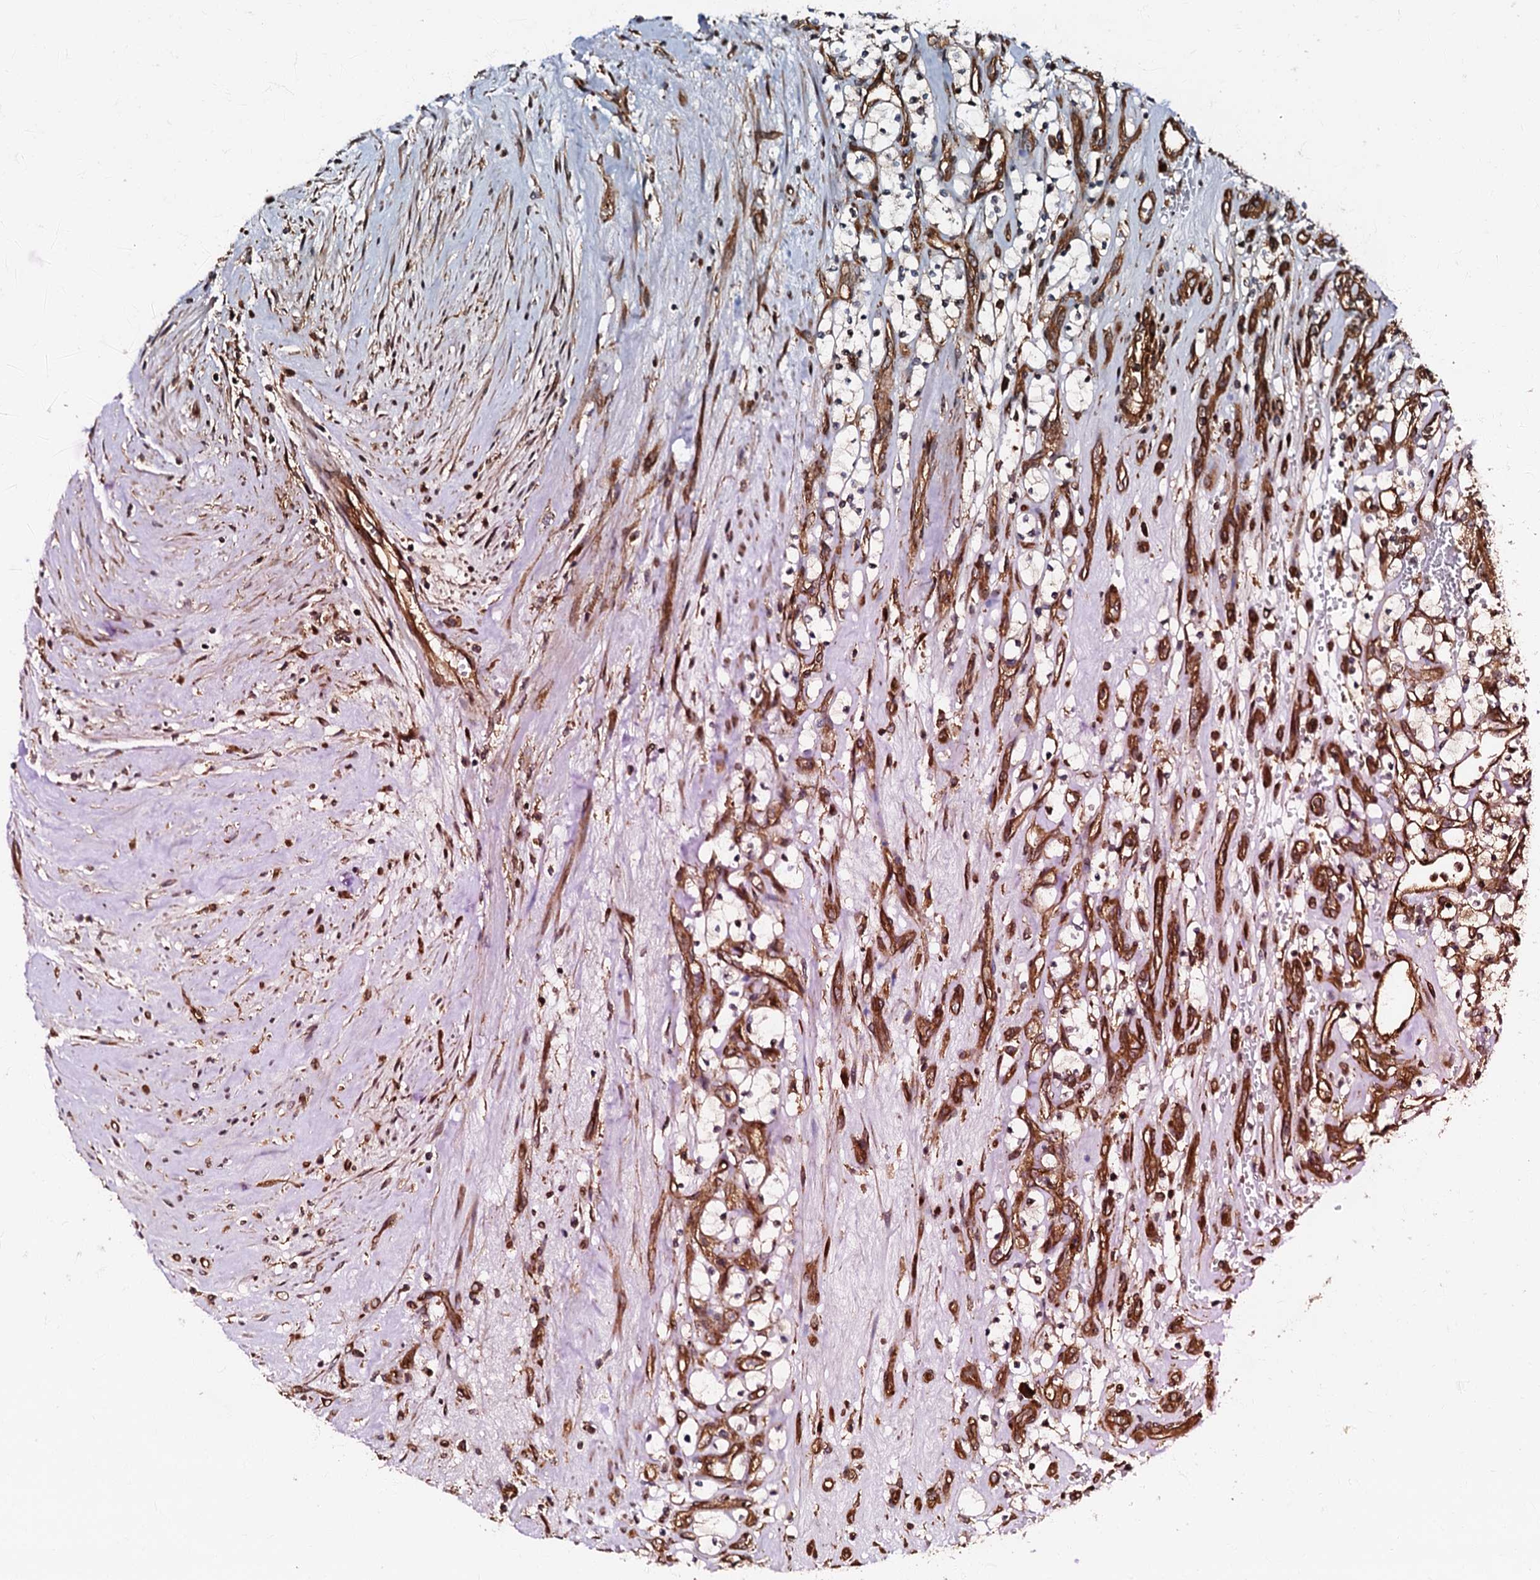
{"staining": {"intensity": "weak", "quantity": "25%-75%", "location": "cytoplasmic/membranous"}, "tissue": "renal cancer", "cell_type": "Tumor cells", "image_type": "cancer", "snomed": [{"axis": "morphology", "description": "Adenocarcinoma, NOS"}, {"axis": "topography", "description": "Kidney"}], "caption": "Weak cytoplasmic/membranous expression for a protein is seen in approximately 25%-75% of tumor cells of adenocarcinoma (renal) using IHC.", "gene": "BLOC1S6", "patient": {"sex": "female", "age": 69}}